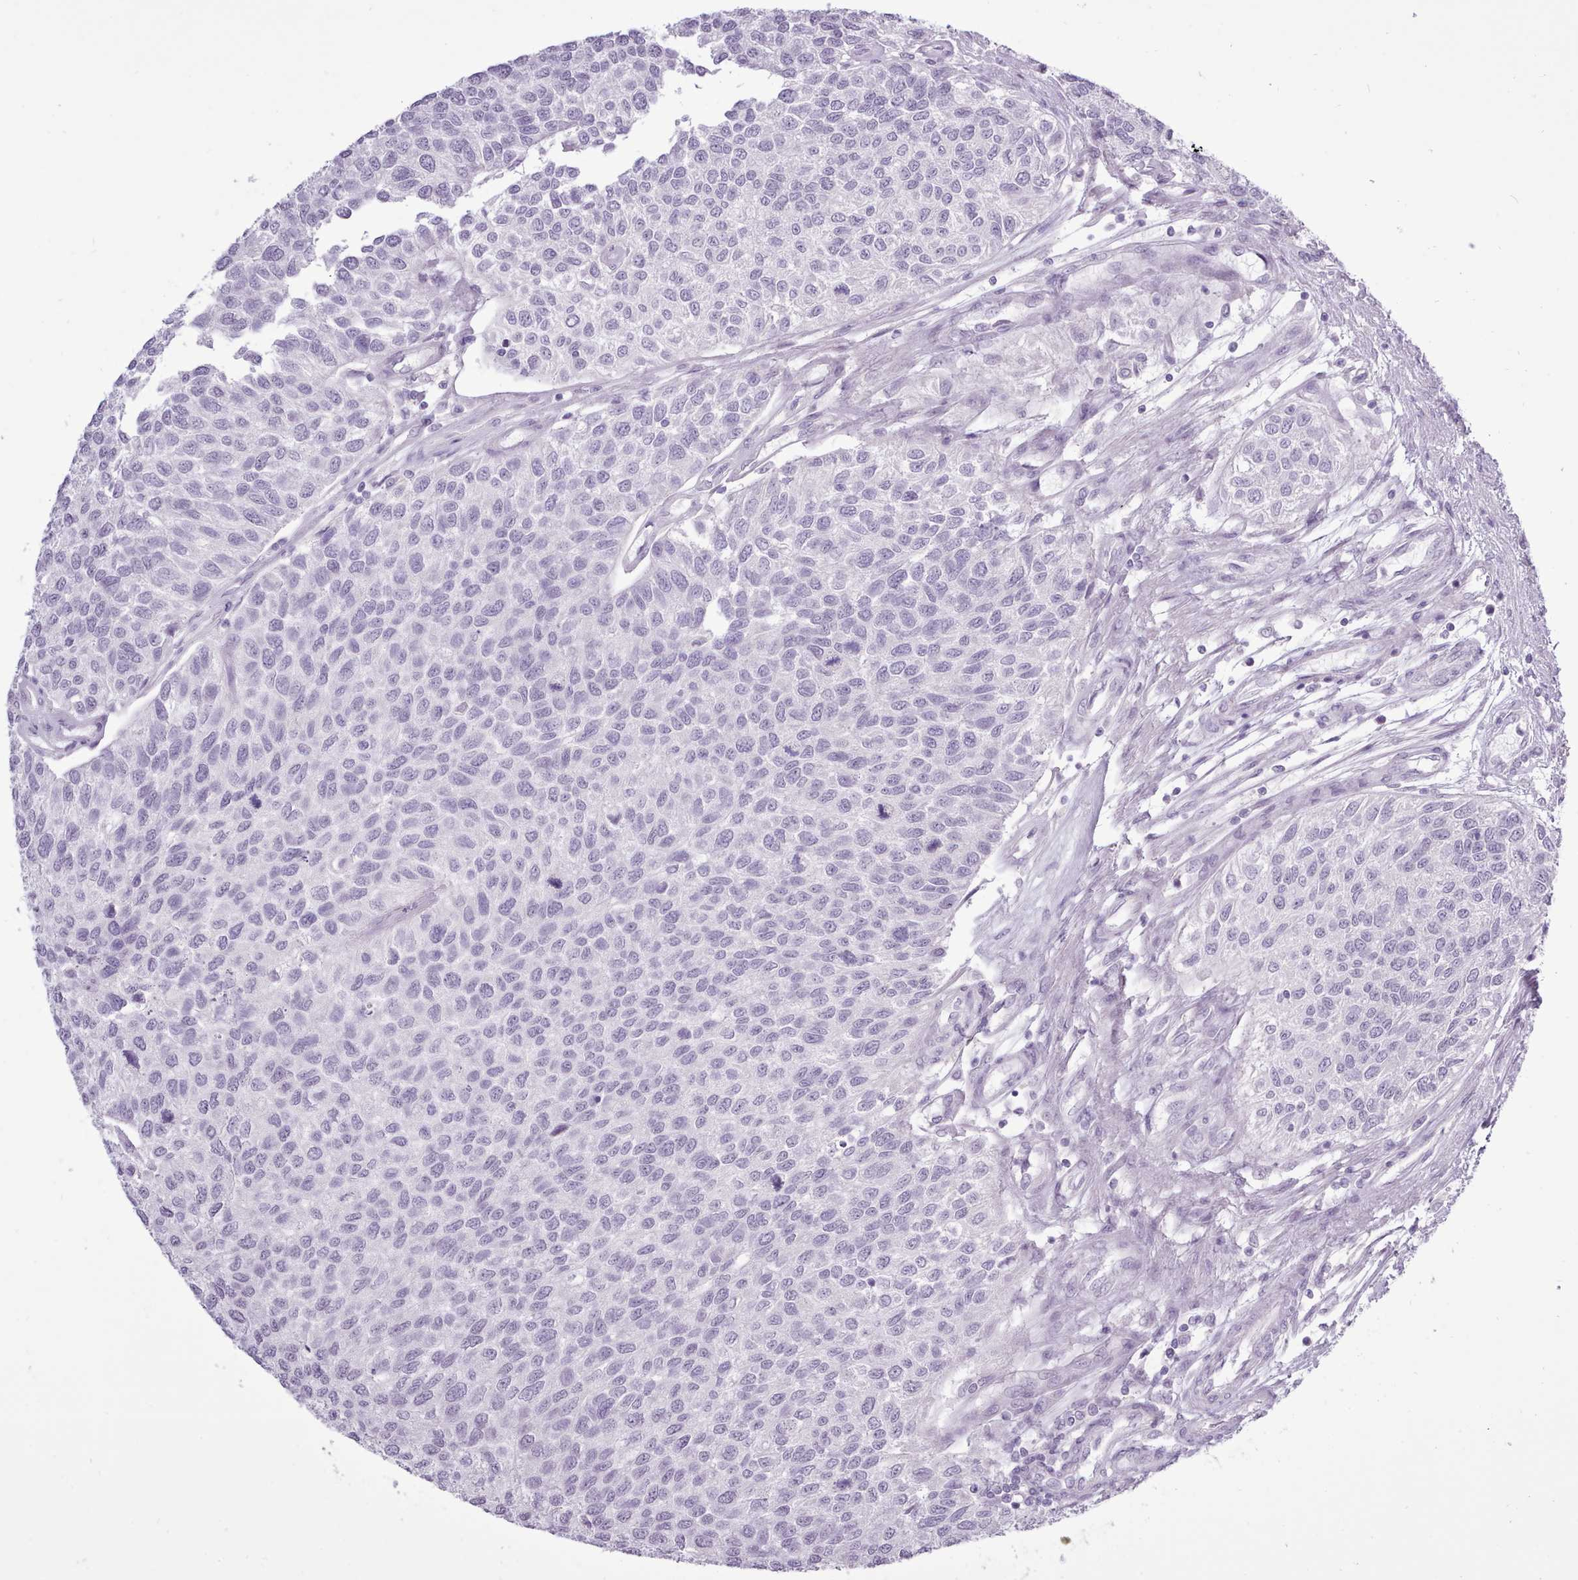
{"staining": {"intensity": "negative", "quantity": "none", "location": "none"}, "tissue": "urothelial cancer", "cell_type": "Tumor cells", "image_type": "cancer", "snomed": [{"axis": "morphology", "description": "Urothelial carcinoma, NOS"}, {"axis": "topography", "description": "Urinary bladder"}], "caption": "Immunohistochemistry histopathology image of urothelial cancer stained for a protein (brown), which reveals no staining in tumor cells.", "gene": "BDKRB2", "patient": {"sex": "male", "age": 55}}